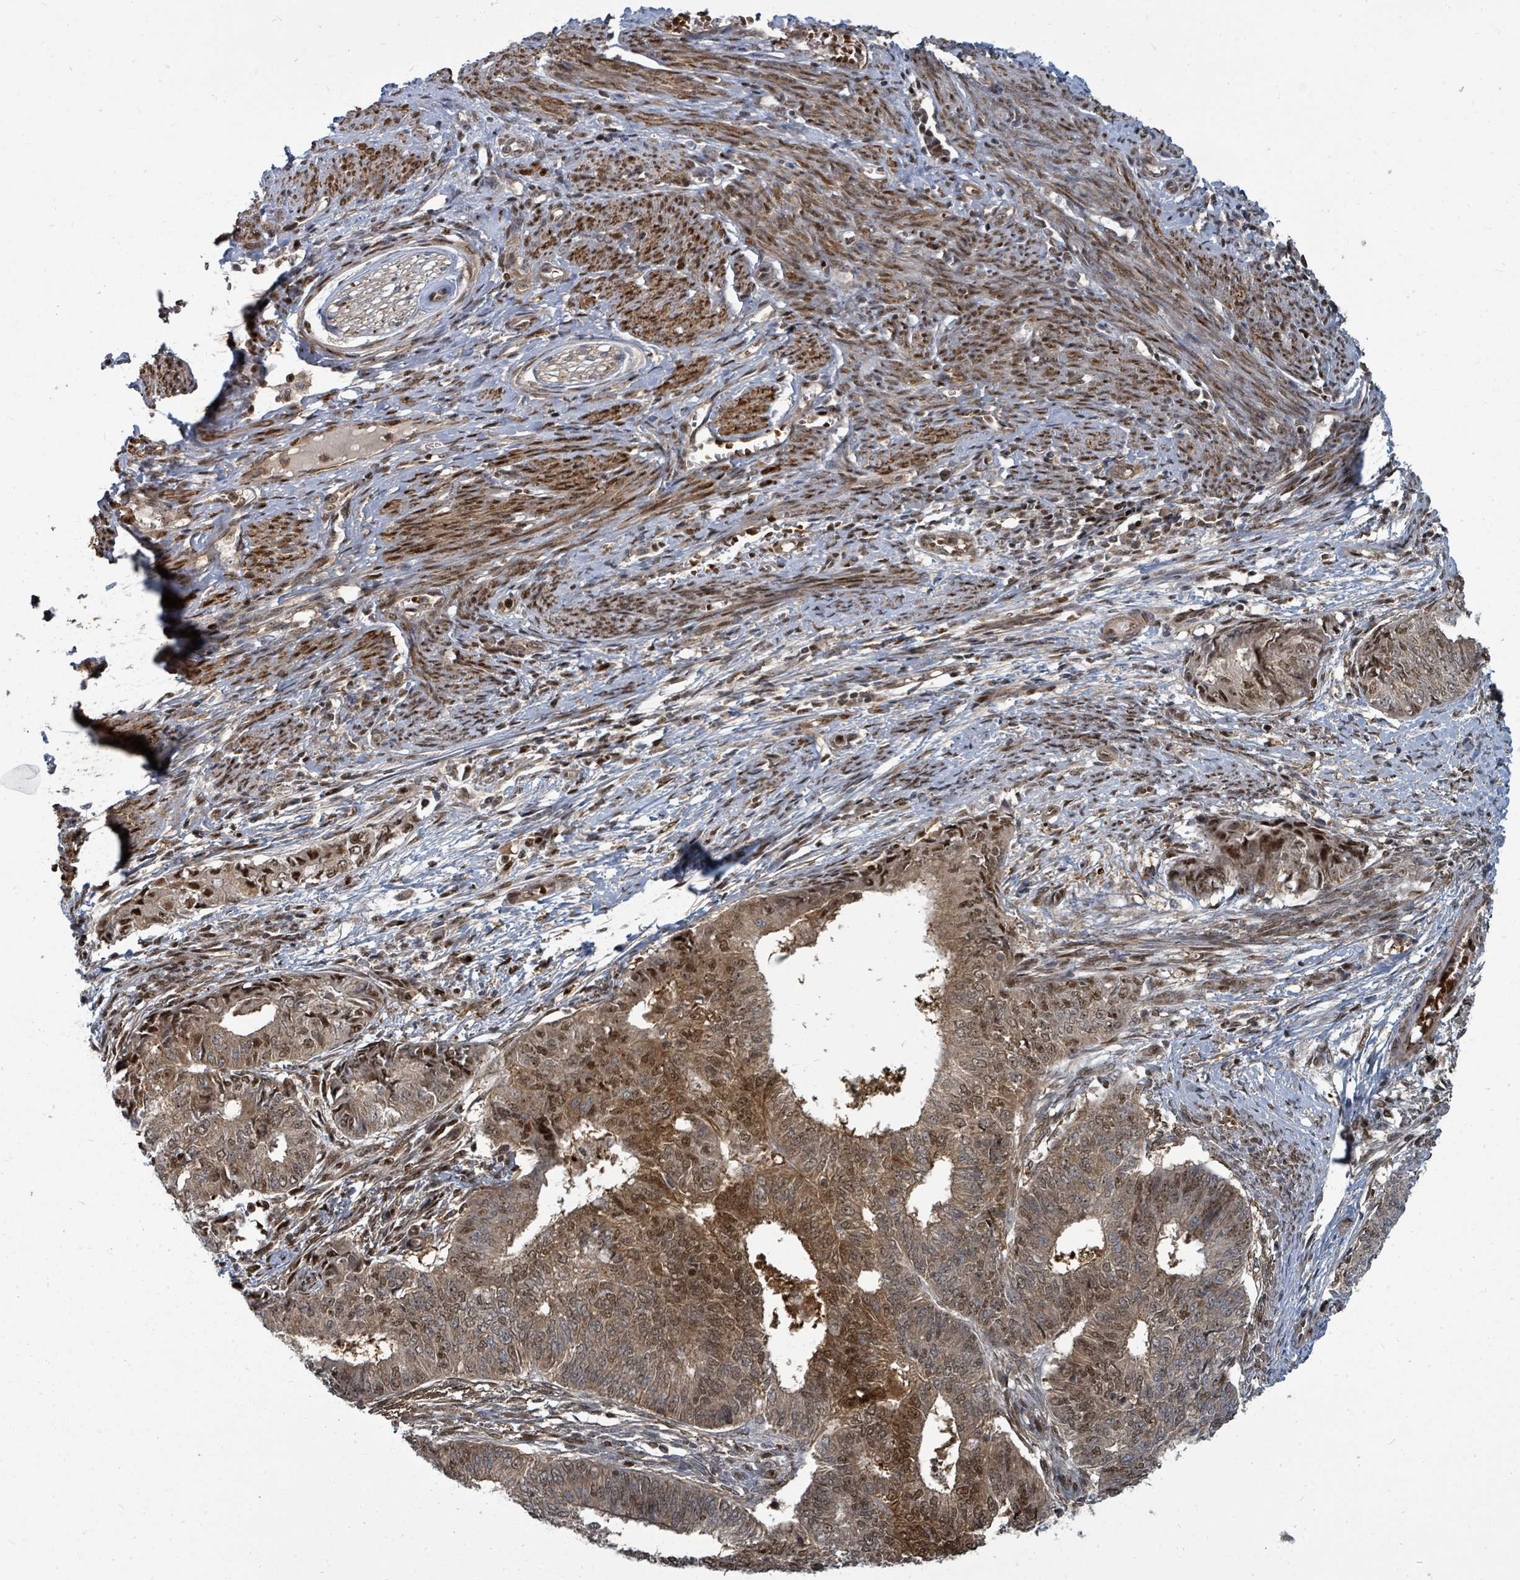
{"staining": {"intensity": "moderate", "quantity": ">75%", "location": "cytoplasmic/membranous,nuclear"}, "tissue": "endometrial cancer", "cell_type": "Tumor cells", "image_type": "cancer", "snomed": [{"axis": "morphology", "description": "Adenocarcinoma, NOS"}, {"axis": "topography", "description": "Endometrium"}], "caption": "Immunohistochemical staining of human endometrial cancer demonstrates medium levels of moderate cytoplasmic/membranous and nuclear protein positivity in about >75% of tumor cells.", "gene": "TRDMT1", "patient": {"sex": "female", "age": 62}}